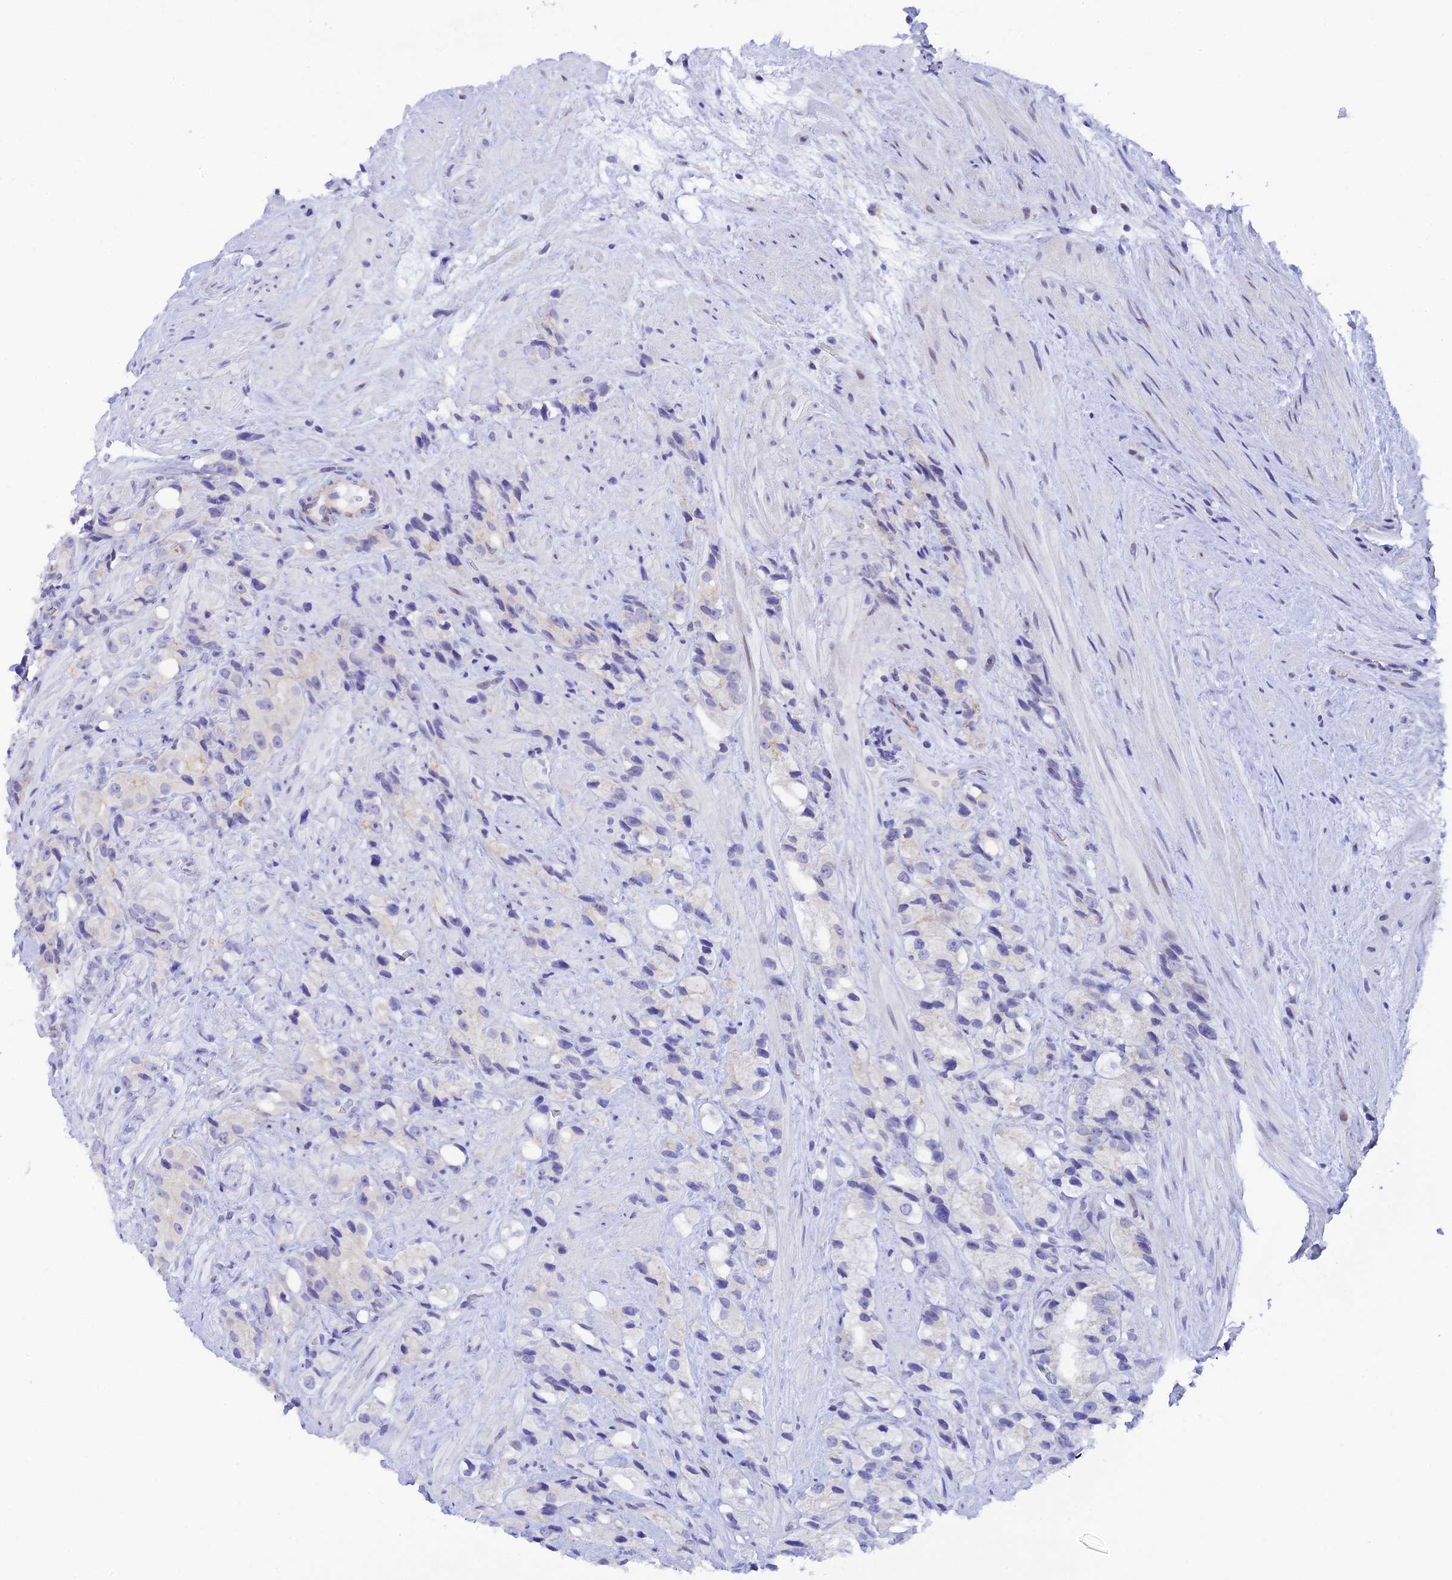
{"staining": {"intensity": "negative", "quantity": "none", "location": "none"}, "tissue": "prostate cancer", "cell_type": "Tumor cells", "image_type": "cancer", "snomed": [{"axis": "morphology", "description": "Adenocarcinoma, NOS"}, {"axis": "topography", "description": "Prostate"}], "caption": "Immunohistochemistry (IHC) histopathology image of neoplastic tissue: prostate cancer stained with DAB (3,3'-diaminobenzidine) displays no significant protein expression in tumor cells.", "gene": "RASGEF1B", "patient": {"sex": "male", "age": 79}}